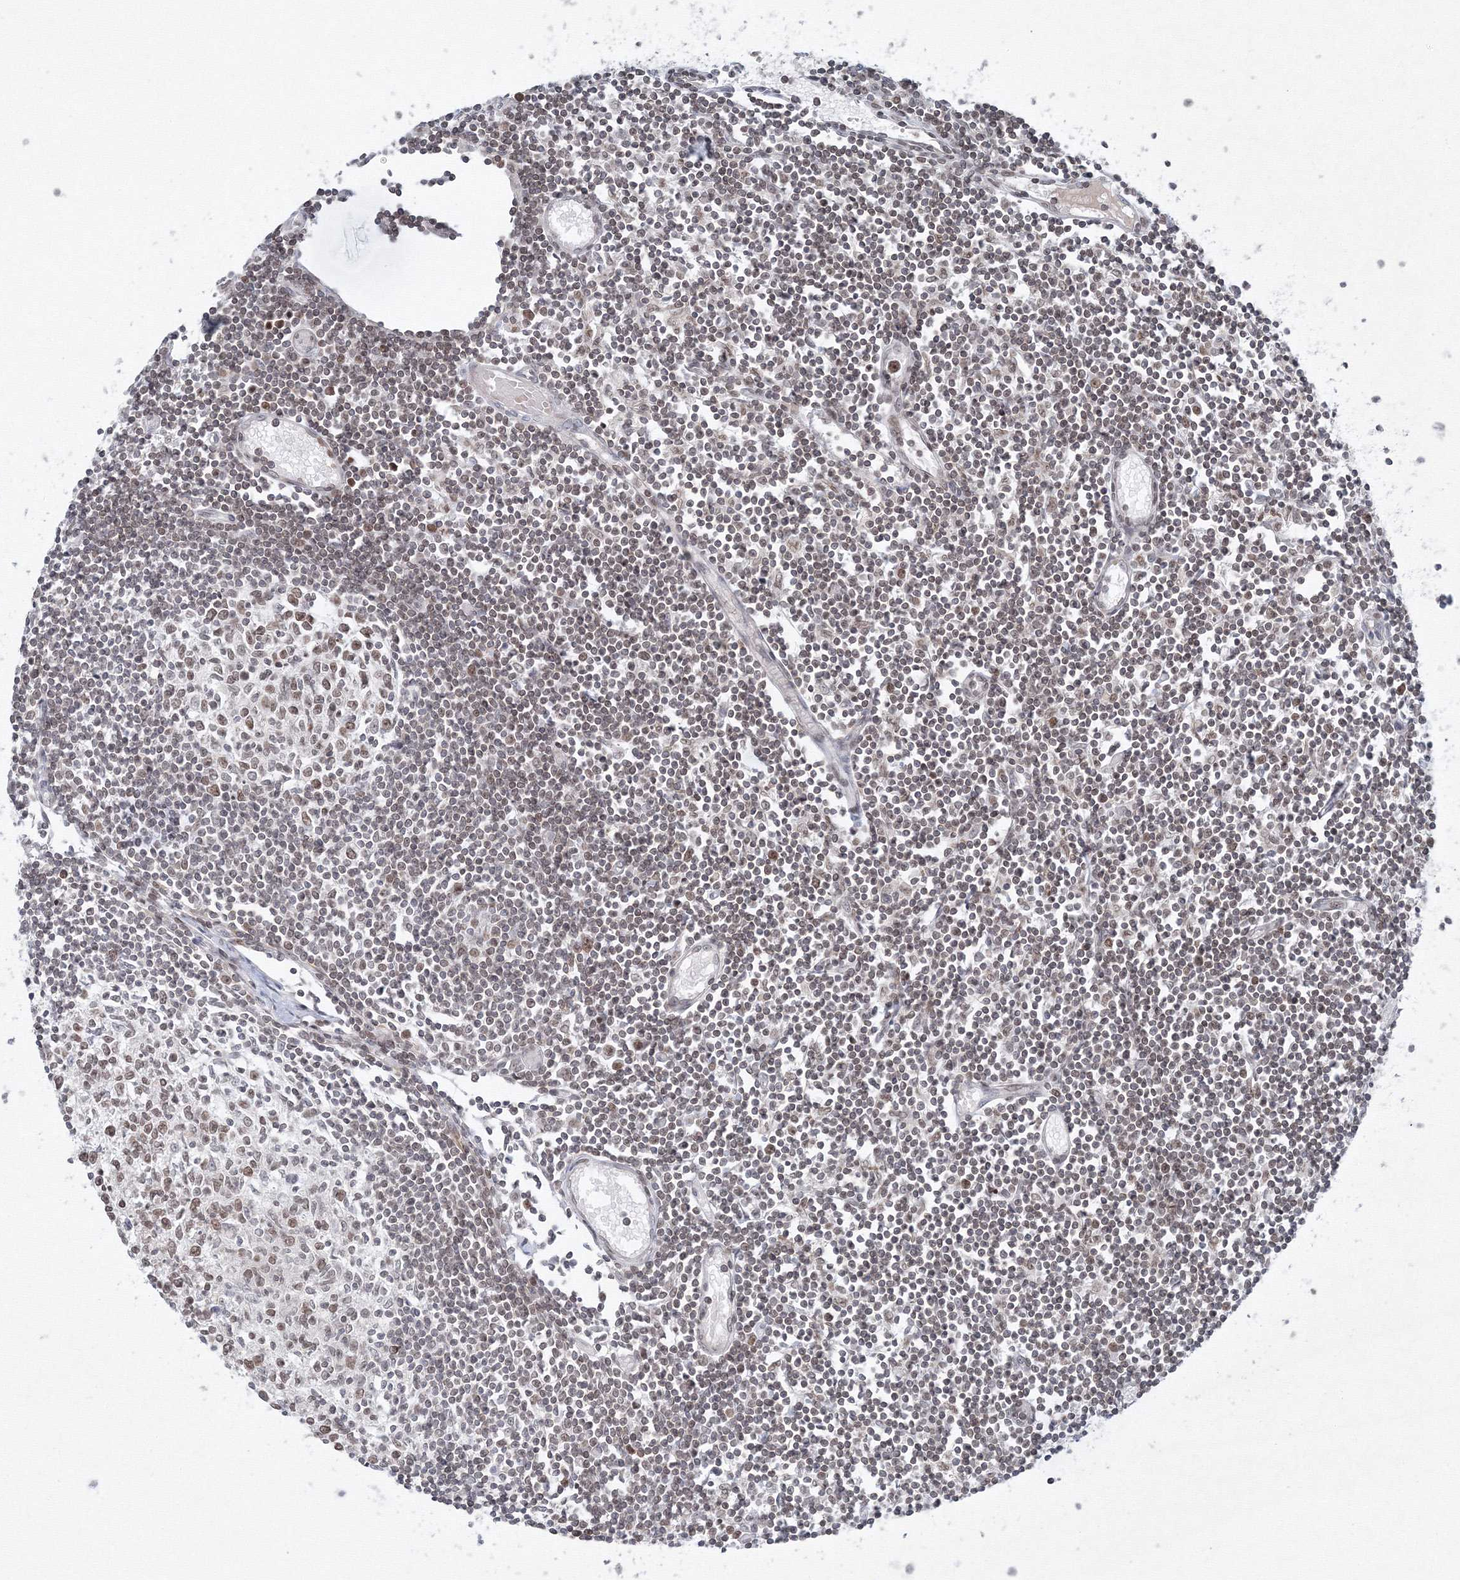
{"staining": {"intensity": "moderate", "quantity": "25%-75%", "location": "nuclear"}, "tissue": "lymph node", "cell_type": "Germinal center cells", "image_type": "normal", "snomed": [{"axis": "morphology", "description": "Normal tissue, NOS"}, {"axis": "topography", "description": "Lymph node"}], "caption": "Lymph node was stained to show a protein in brown. There is medium levels of moderate nuclear positivity in about 25%-75% of germinal center cells. (Stains: DAB (3,3'-diaminobenzidine) in brown, nuclei in blue, Microscopy: brightfield microscopy at high magnification).", "gene": "KIF4A", "patient": {"sex": "female", "age": 11}}